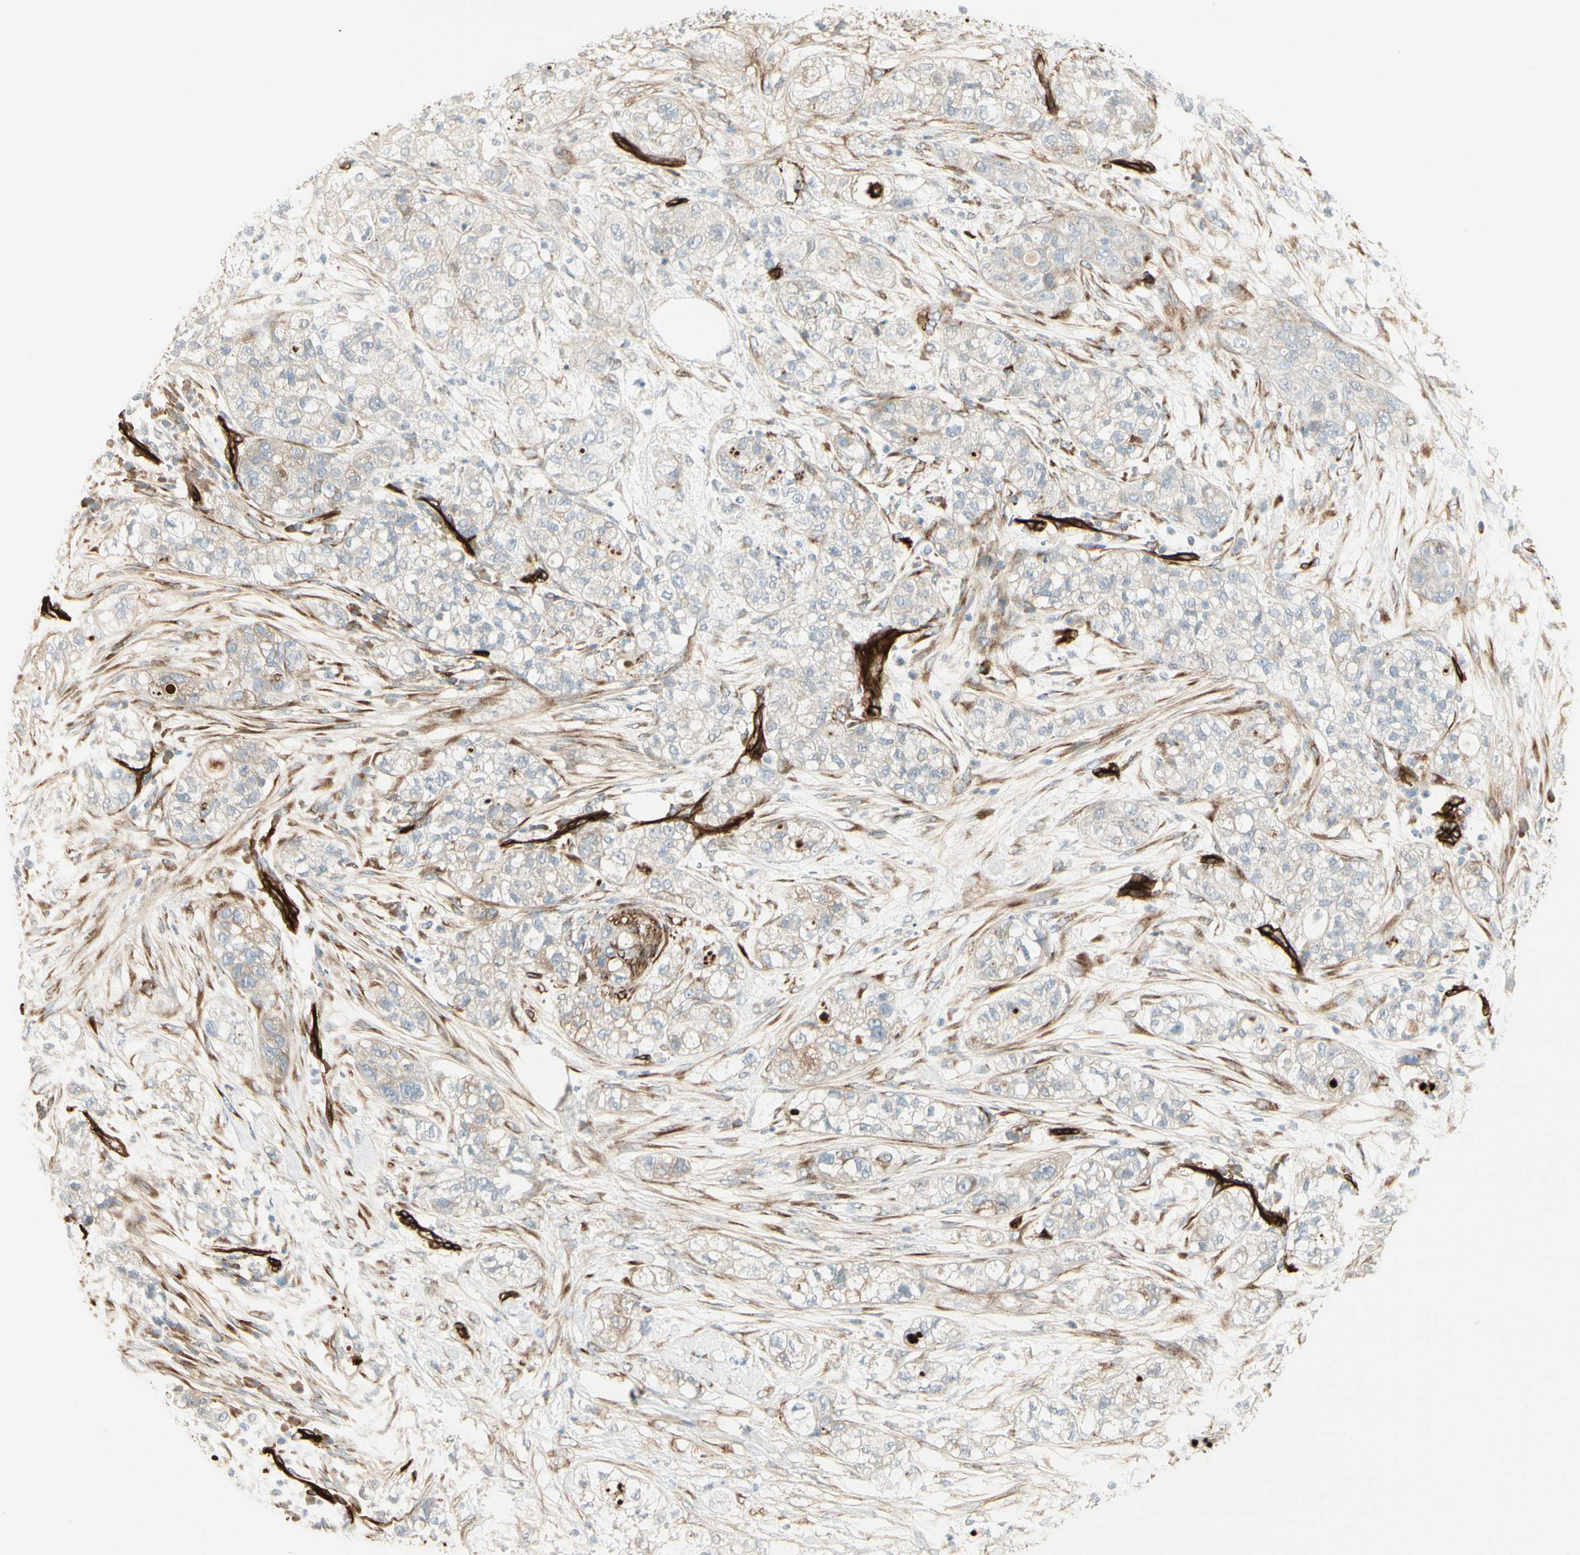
{"staining": {"intensity": "negative", "quantity": "none", "location": "none"}, "tissue": "pancreatic cancer", "cell_type": "Tumor cells", "image_type": "cancer", "snomed": [{"axis": "morphology", "description": "Adenocarcinoma, NOS"}, {"axis": "topography", "description": "Pancreas"}], "caption": "An immunohistochemistry (IHC) photomicrograph of adenocarcinoma (pancreatic) is shown. There is no staining in tumor cells of adenocarcinoma (pancreatic).", "gene": "MCAM", "patient": {"sex": "female", "age": 78}}